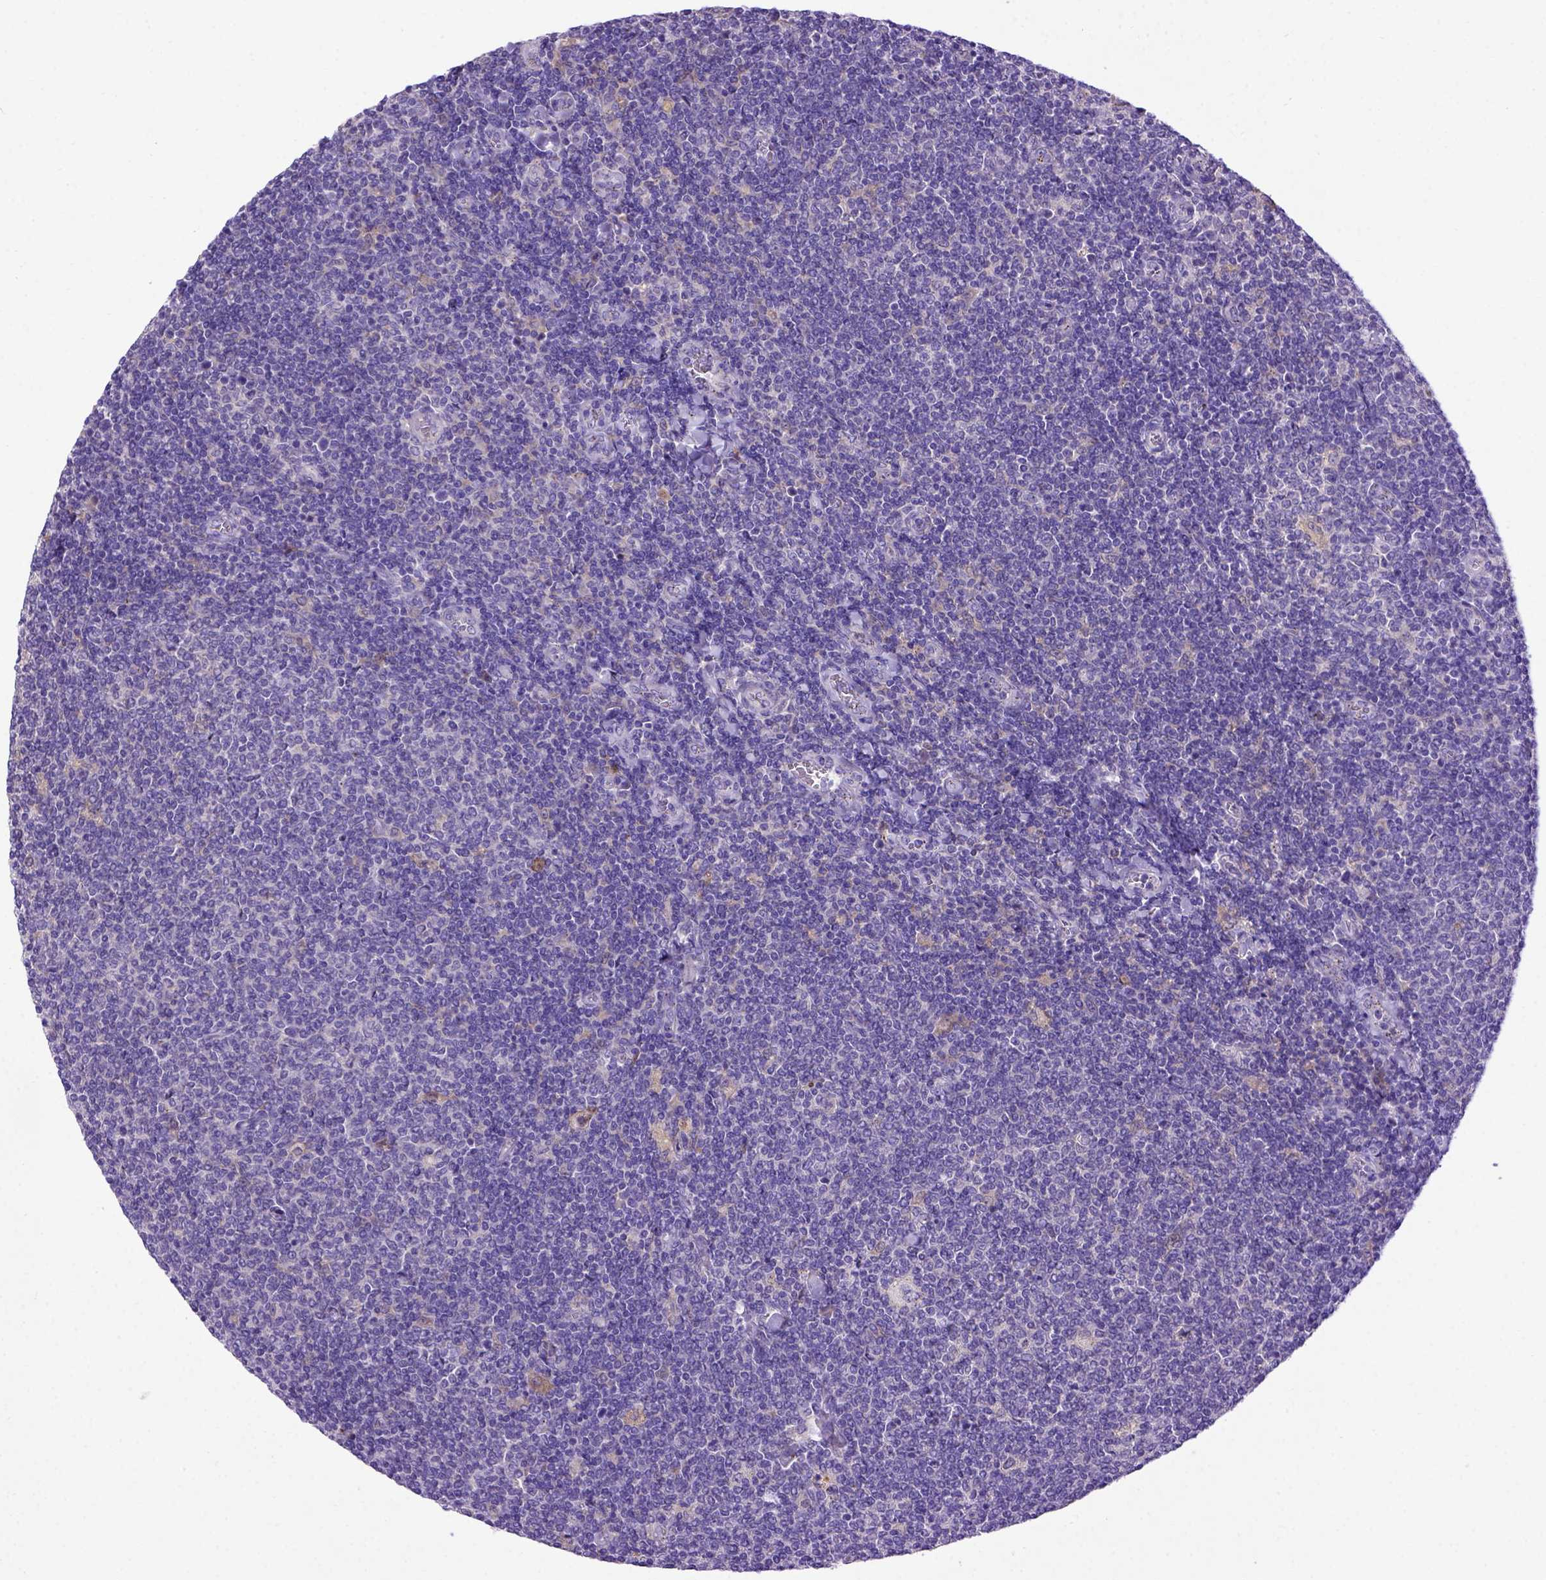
{"staining": {"intensity": "negative", "quantity": "none", "location": "none"}, "tissue": "lymphoma", "cell_type": "Tumor cells", "image_type": "cancer", "snomed": [{"axis": "morphology", "description": "Malignant lymphoma, non-Hodgkin's type, Low grade"}, {"axis": "topography", "description": "Lymph node"}], "caption": "Immunohistochemistry of lymphoma demonstrates no positivity in tumor cells.", "gene": "ADAM12", "patient": {"sex": "male", "age": 52}}